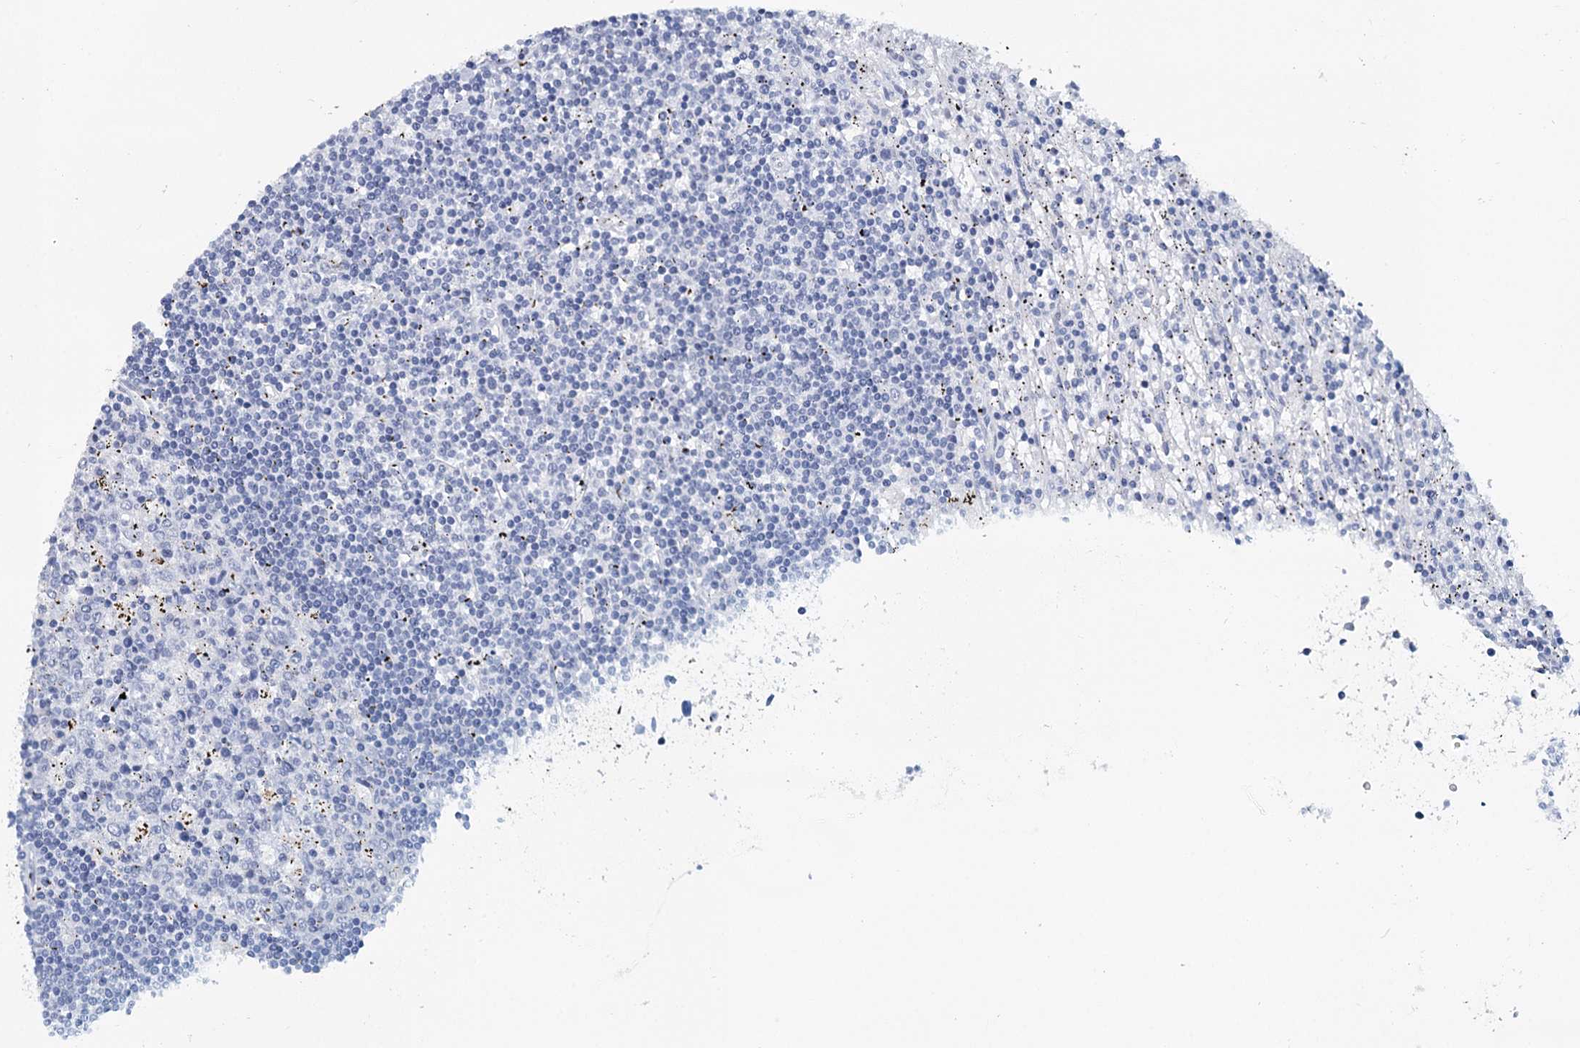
{"staining": {"intensity": "negative", "quantity": "none", "location": "none"}, "tissue": "lymphoma", "cell_type": "Tumor cells", "image_type": "cancer", "snomed": [{"axis": "morphology", "description": "Malignant lymphoma, non-Hodgkin's type, Low grade"}, {"axis": "topography", "description": "Spleen"}], "caption": "Lymphoma was stained to show a protein in brown. There is no significant staining in tumor cells. (Immunohistochemistry, brightfield microscopy, high magnification).", "gene": "METTL7B", "patient": {"sex": "male", "age": 76}}